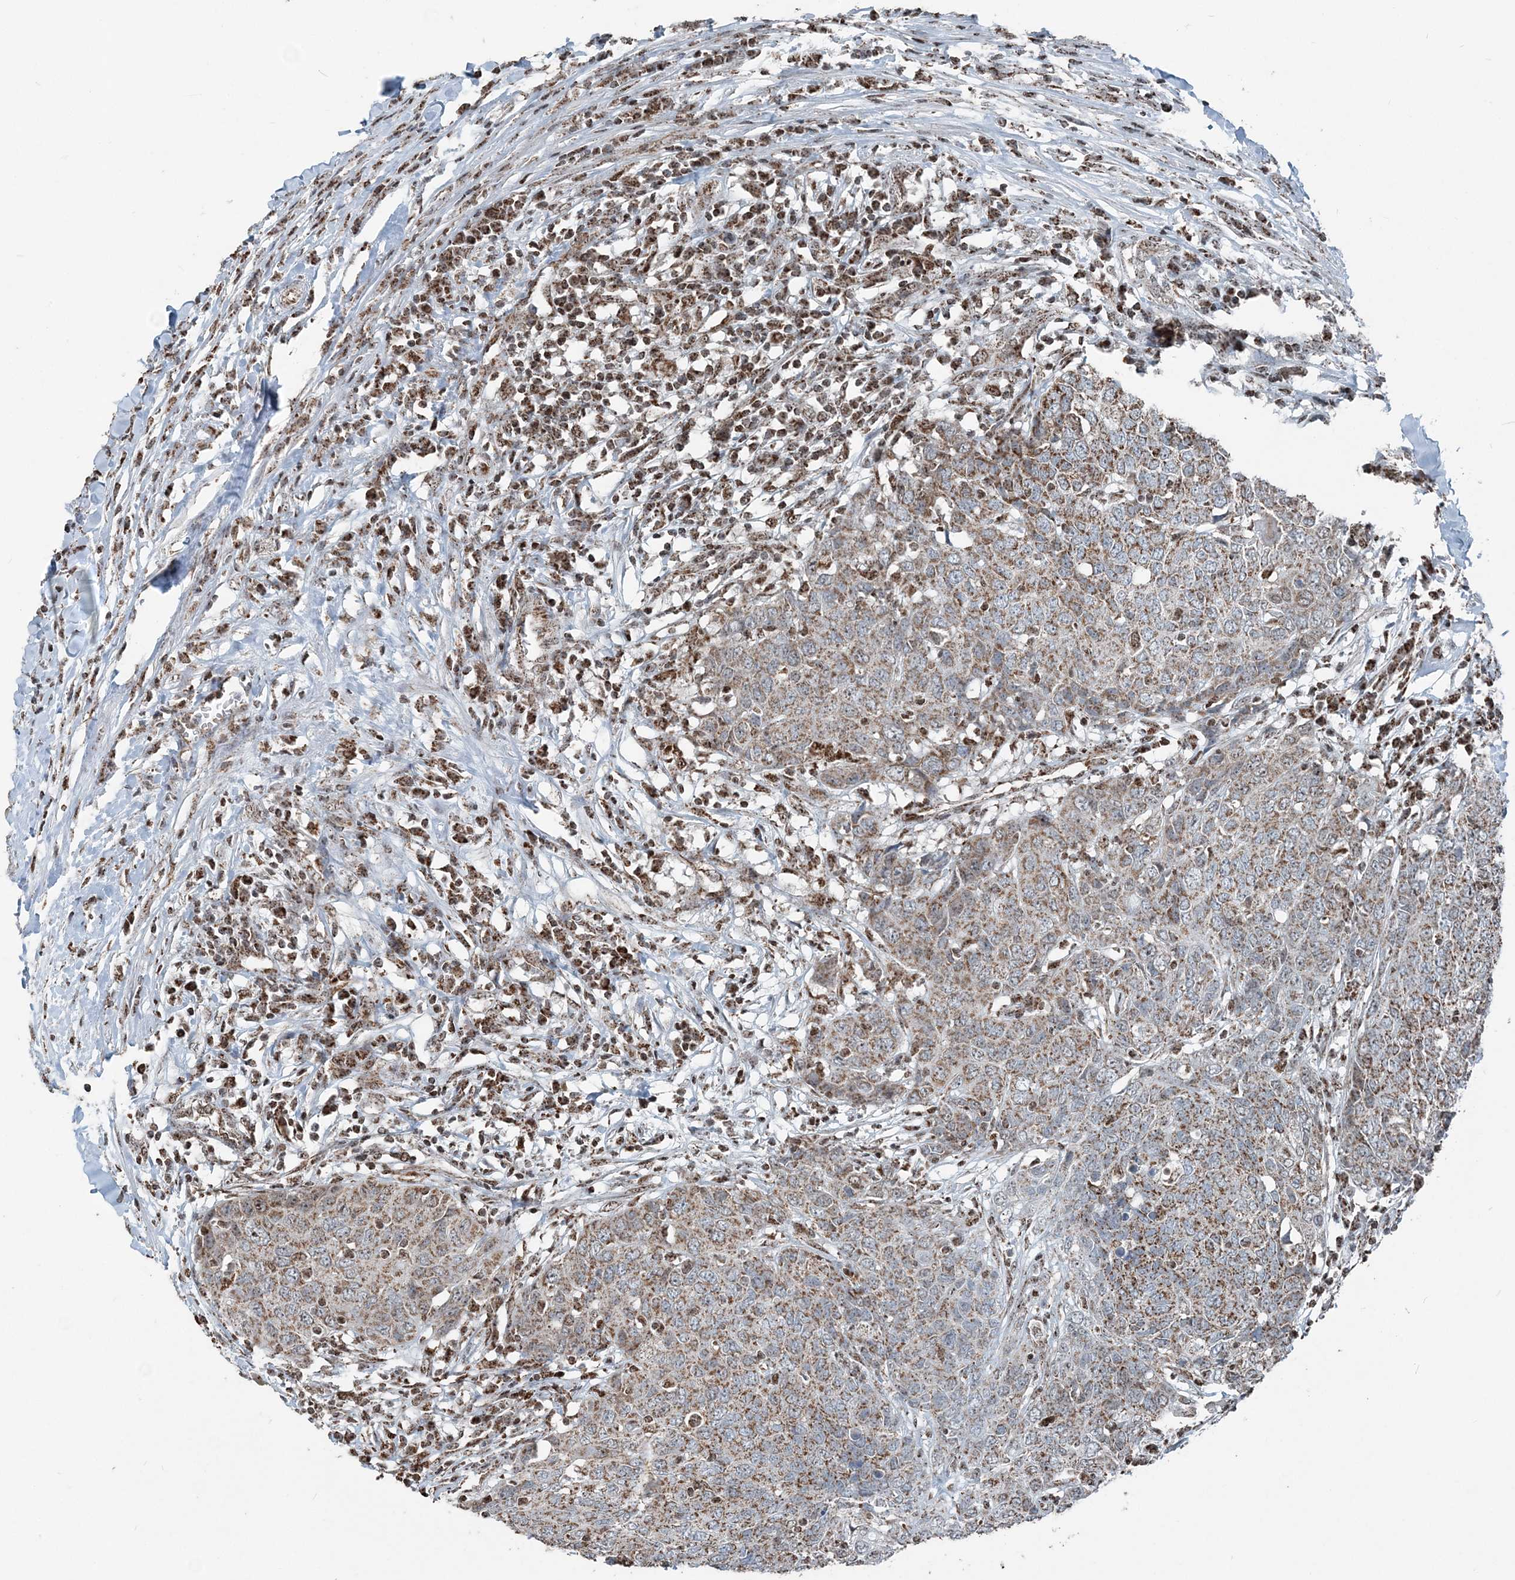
{"staining": {"intensity": "moderate", "quantity": ">75%", "location": "cytoplasmic/membranous"}, "tissue": "head and neck cancer", "cell_type": "Tumor cells", "image_type": "cancer", "snomed": [{"axis": "morphology", "description": "Squamous cell carcinoma, NOS"}, {"axis": "topography", "description": "Head-Neck"}], "caption": "Immunohistochemistry (IHC) (DAB (3,3'-diaminobenzidine)) staining of human head and neck squamous cell carcinoma displays moderate cytoplasmic/membranous protein positivity in about >75% of tumor cells.", "gene": "SUCLG1", "patient": {"sex": "male", "age": 66}}